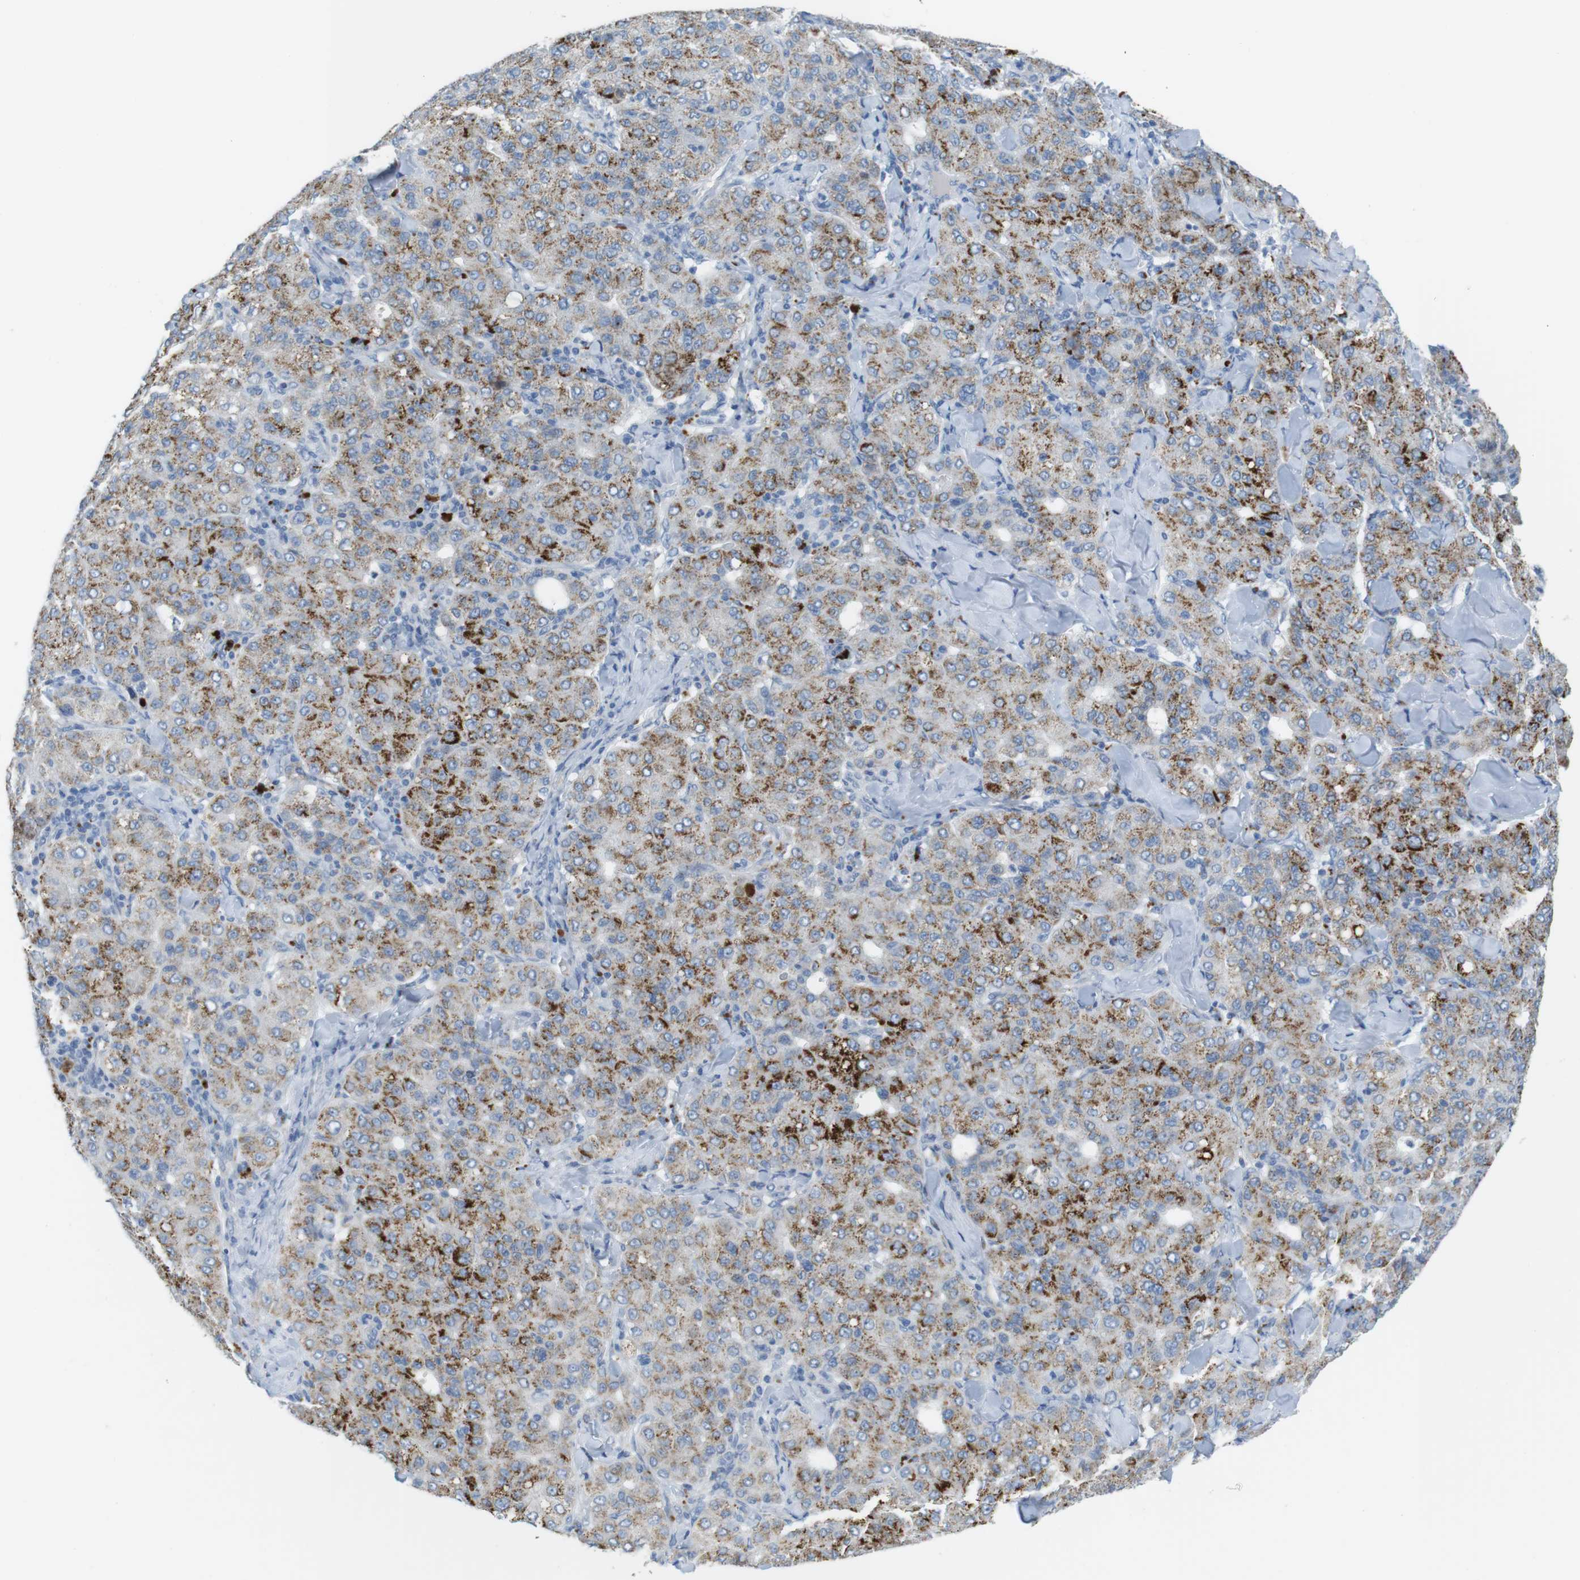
{"staining": {"intensity": "moderate", "quantity": ">75%", "location": "cytoplasmic/membranous"}, "tissue": "liver cancer", "cell_type": "Tumor cells", "image_type": "cancer", "snomed": [{"axis": "morphology", "description": "Carcinoma, Hepatocellular, NOS"}, {"axis": "topography", "description": "Liver"}], "caption": "This histopathology image displays liver hepatocellular carcinoma stained with IHC to label a protein in brown. The cytoplasmic/membranous of tumor cells show moderate positivity for the protein. Nuclei are counter-stained blue.", "gene": "YIPF1", "patient": {"sex": "male", "age": 65}}